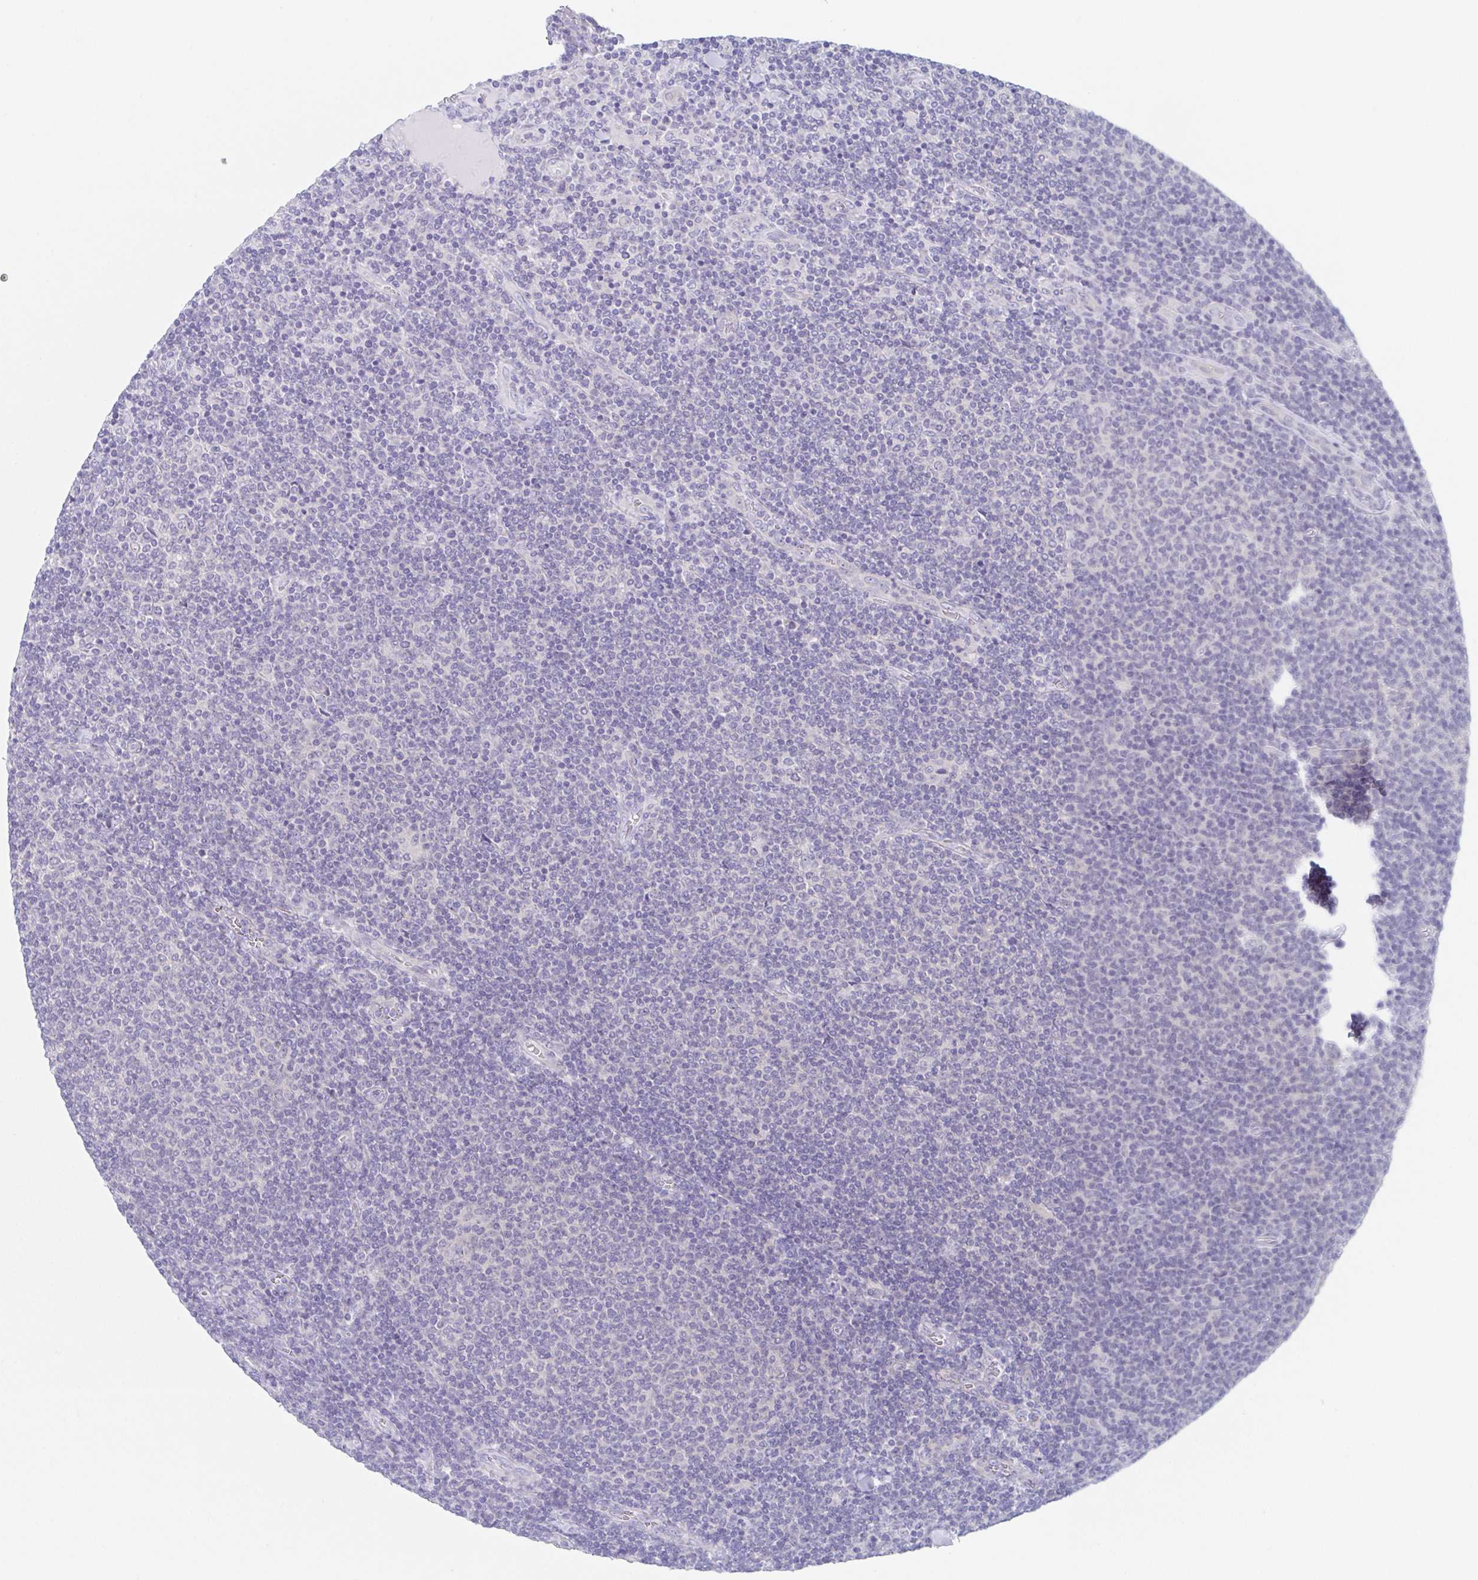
{"staining": {"intensity": "negative", "quantity": "none", "location": "none"}, "tissue": "lymphoma", "cell_type": "Tumor cells", "image_type": "cancer", "snomed": [{"axis": "morphology", "description": "Malignant lymphoma, non-Hodgkin's type, Low grade"}, {"axis": "topography", "description": "Lymph node"}], "caption": "Human malignant lymphoma, non-Hodgkin's type (low-grade) stained for a protein using immunohistochemistry displays no staining in tumor cells.", "gene": "HTR2A", "patient": {"sex": "male", "age": 52}}